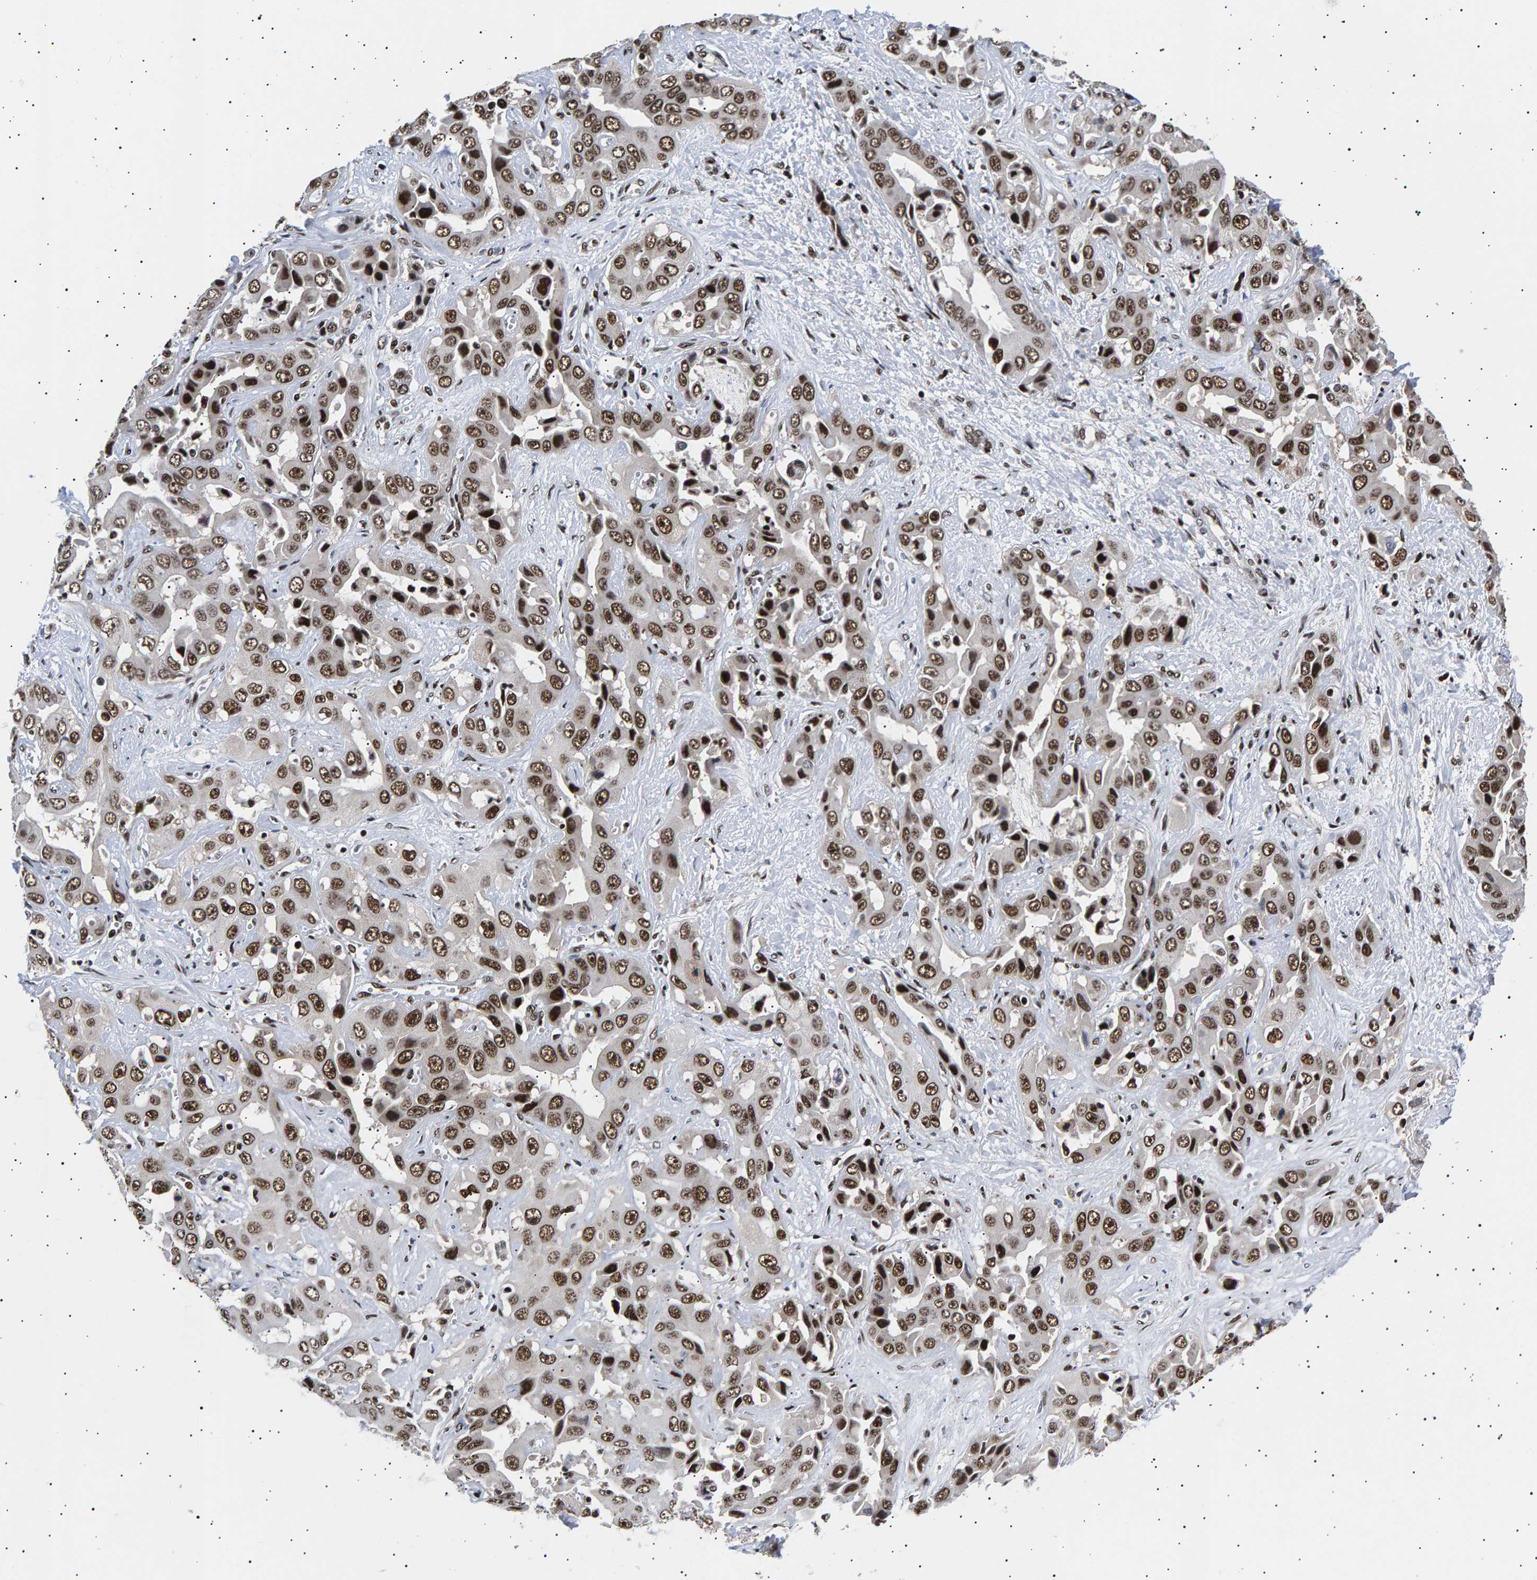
{"staining": {"intensity": "strong", "quantity": ">75%", "location": "nuclear"}, "tissue": "liver cancer", "cell_type": "Tumor cells", "image_type": "cancer", "snomed": [{"axis": "morphology", "description": "Cholangiocarcinoma"}, {"axis": "topography", "description": "Liver"}], "caption": "Immunohistochemical staining of human liver cancer (cholangiocarcinoma) reveals strong nuclear protein positivity in about >75% of tumor cells. (brown staining indicates protein expression, while blue staining denotes nuclei).", "gene": "ANKRD40", "patient": {"sex": "female", "age": 52}}